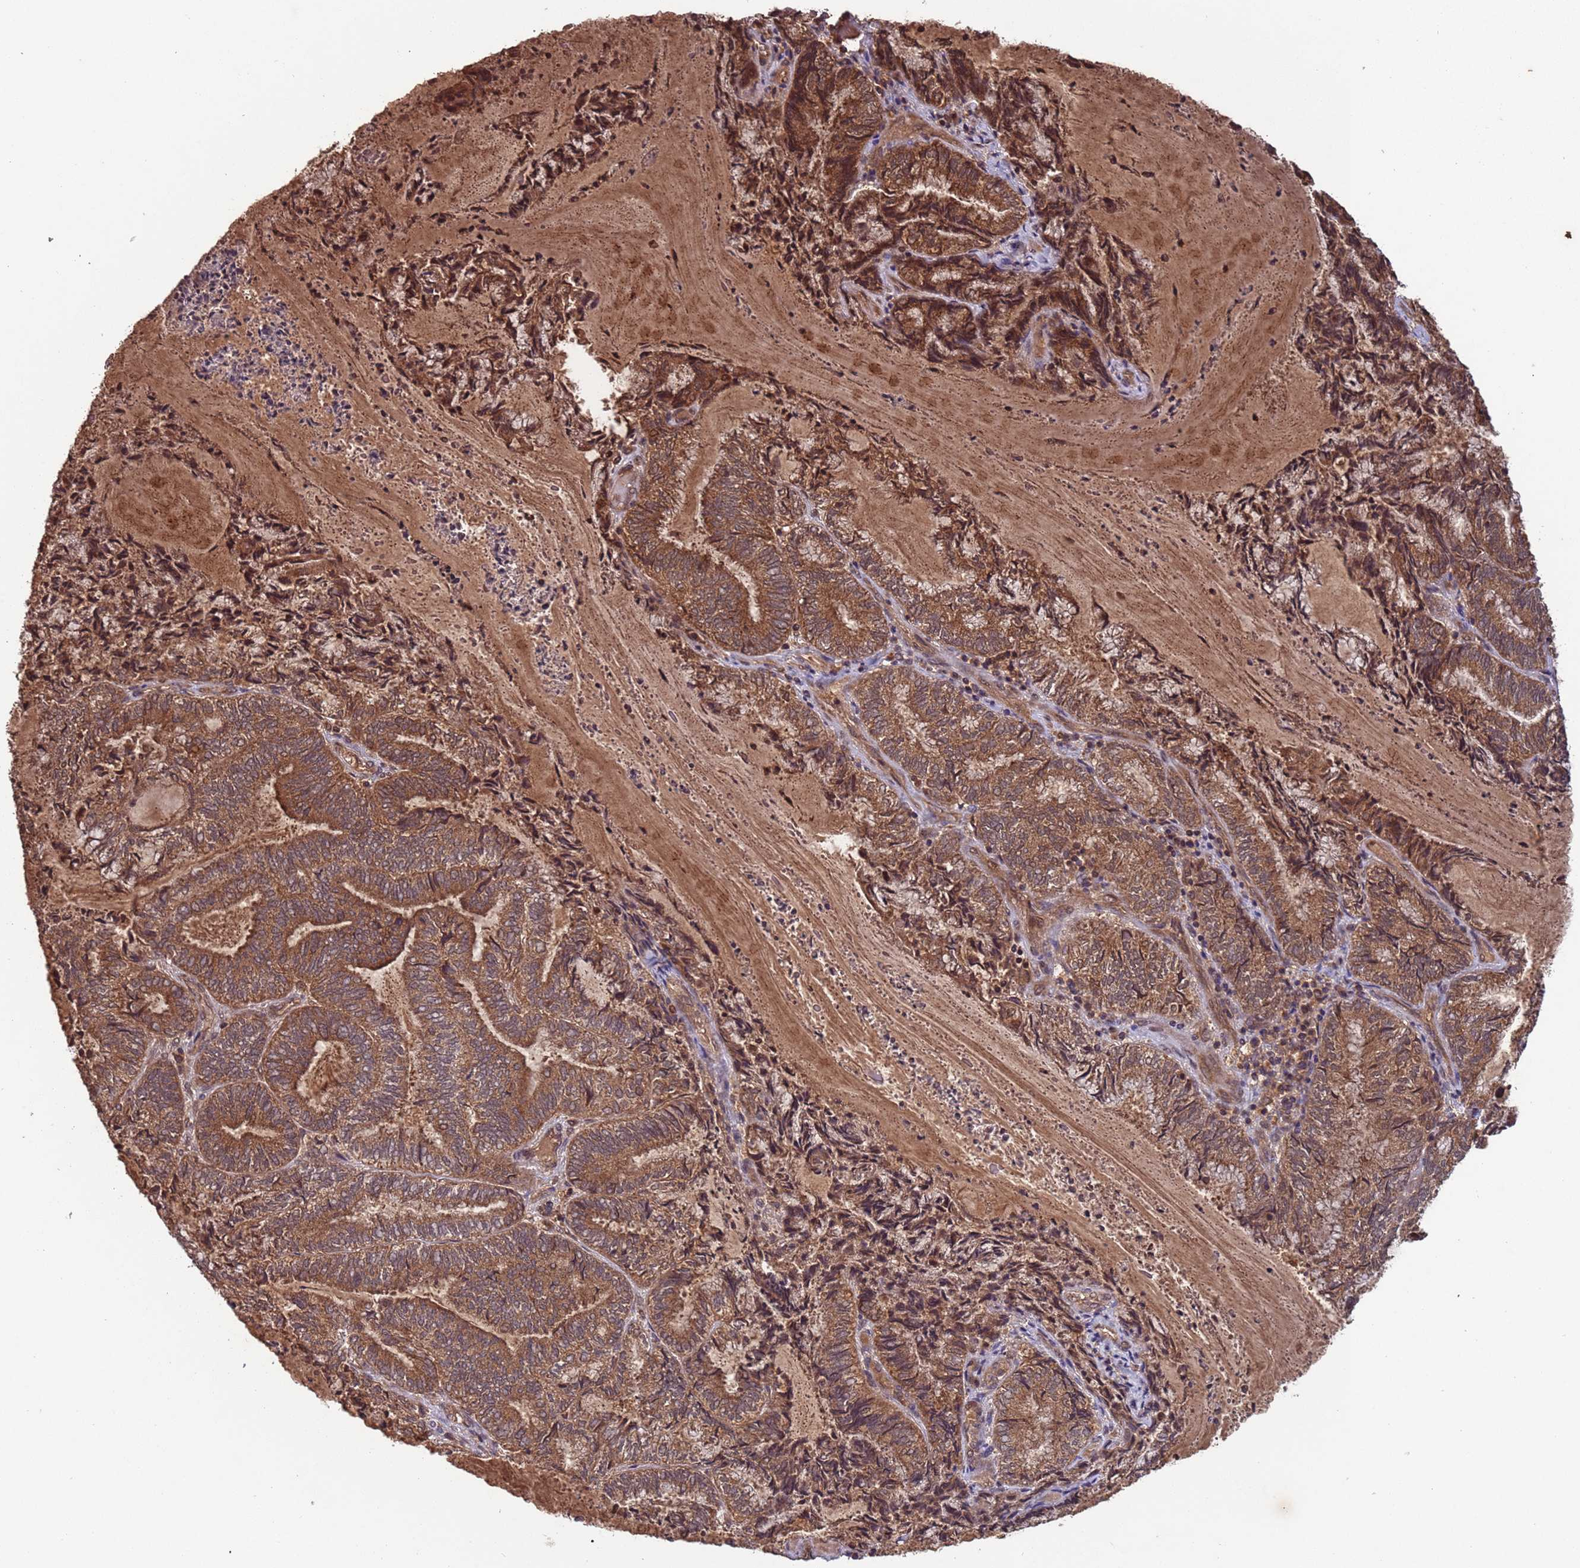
{"staining": {"intensity": "moderate", "quantity": ">75%", "location": "cytoplasmic/membranous"}, "tissue": "endometrial cancer", "cell_type": "Tumor cells", "image_type": "cancer", "snomed": [{"axis": "morphology", "description": "Adenocarcinoma, NOS"}, {"axis": "topography", "description": "Endometrium"}], "caption": "This histopathology image demonstrates IHC staining of human endometrial cancer, with medium moderate cytoplasmic/membranous expression in about >75% of tumor cells.", "gene": "ERI1", "patient": {"sex": "female", "age": 80}}